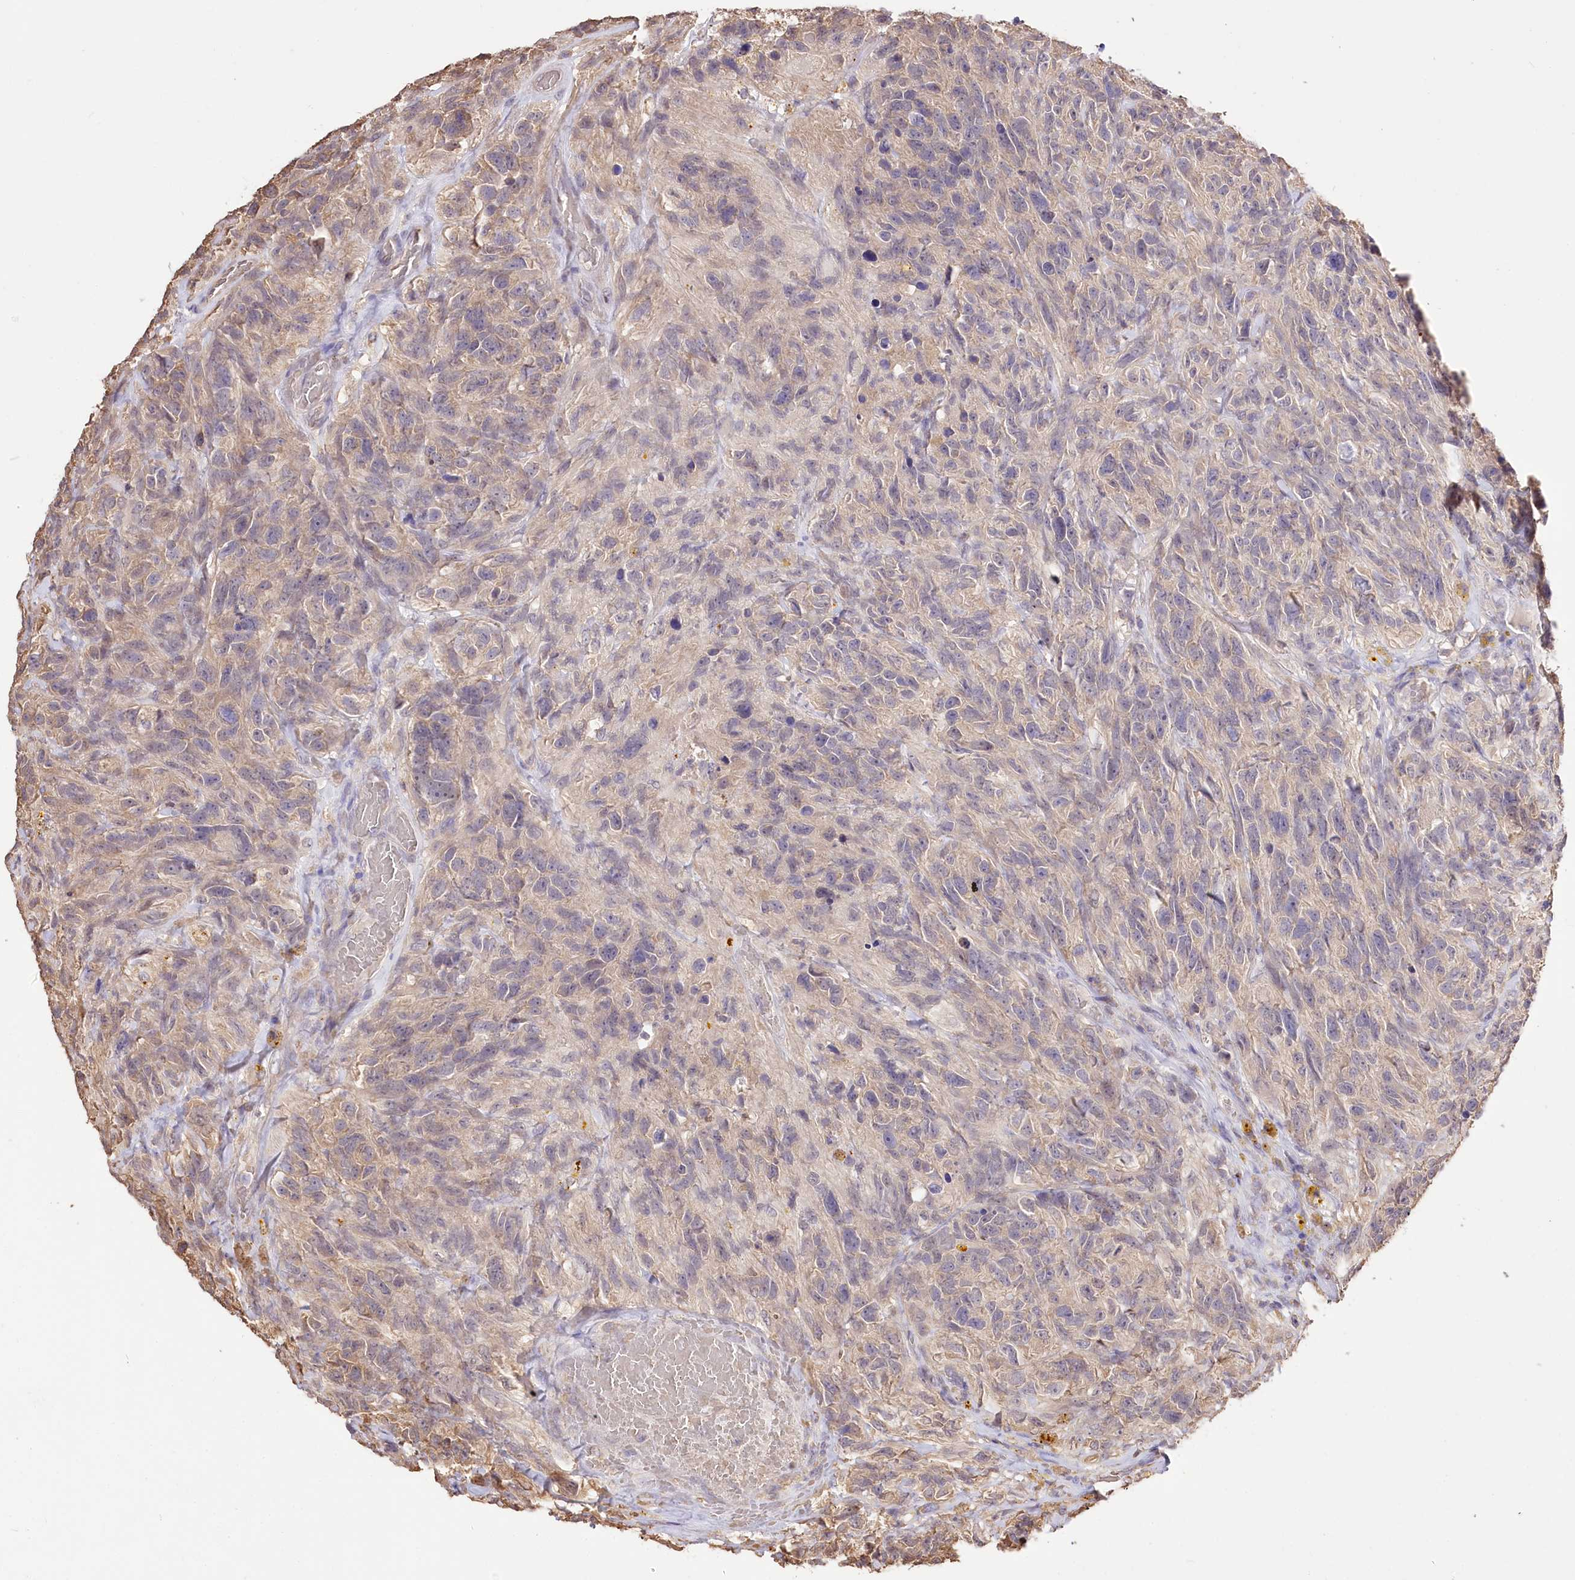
{"staining": {"intensity": "negative", "quantity": "none", "location": "none"}, "tissue": "glioma", "cell_type": "Tumor cells", "image_type": "cancer", "snomed": [{"axis": "morphology", "description": "Glioma, malignant, High grade"}, {"axis": "topography", "description": "Brain"}], "caption": "A histopathology image of malignant glioma (high-grade) stained for a protein demonstrates no brown staining in tumor cells. (IHC, brightfield microscopy, high magnification).", "gene": "R3HDM2", "patient": {"sex": "male", "age": 69}}